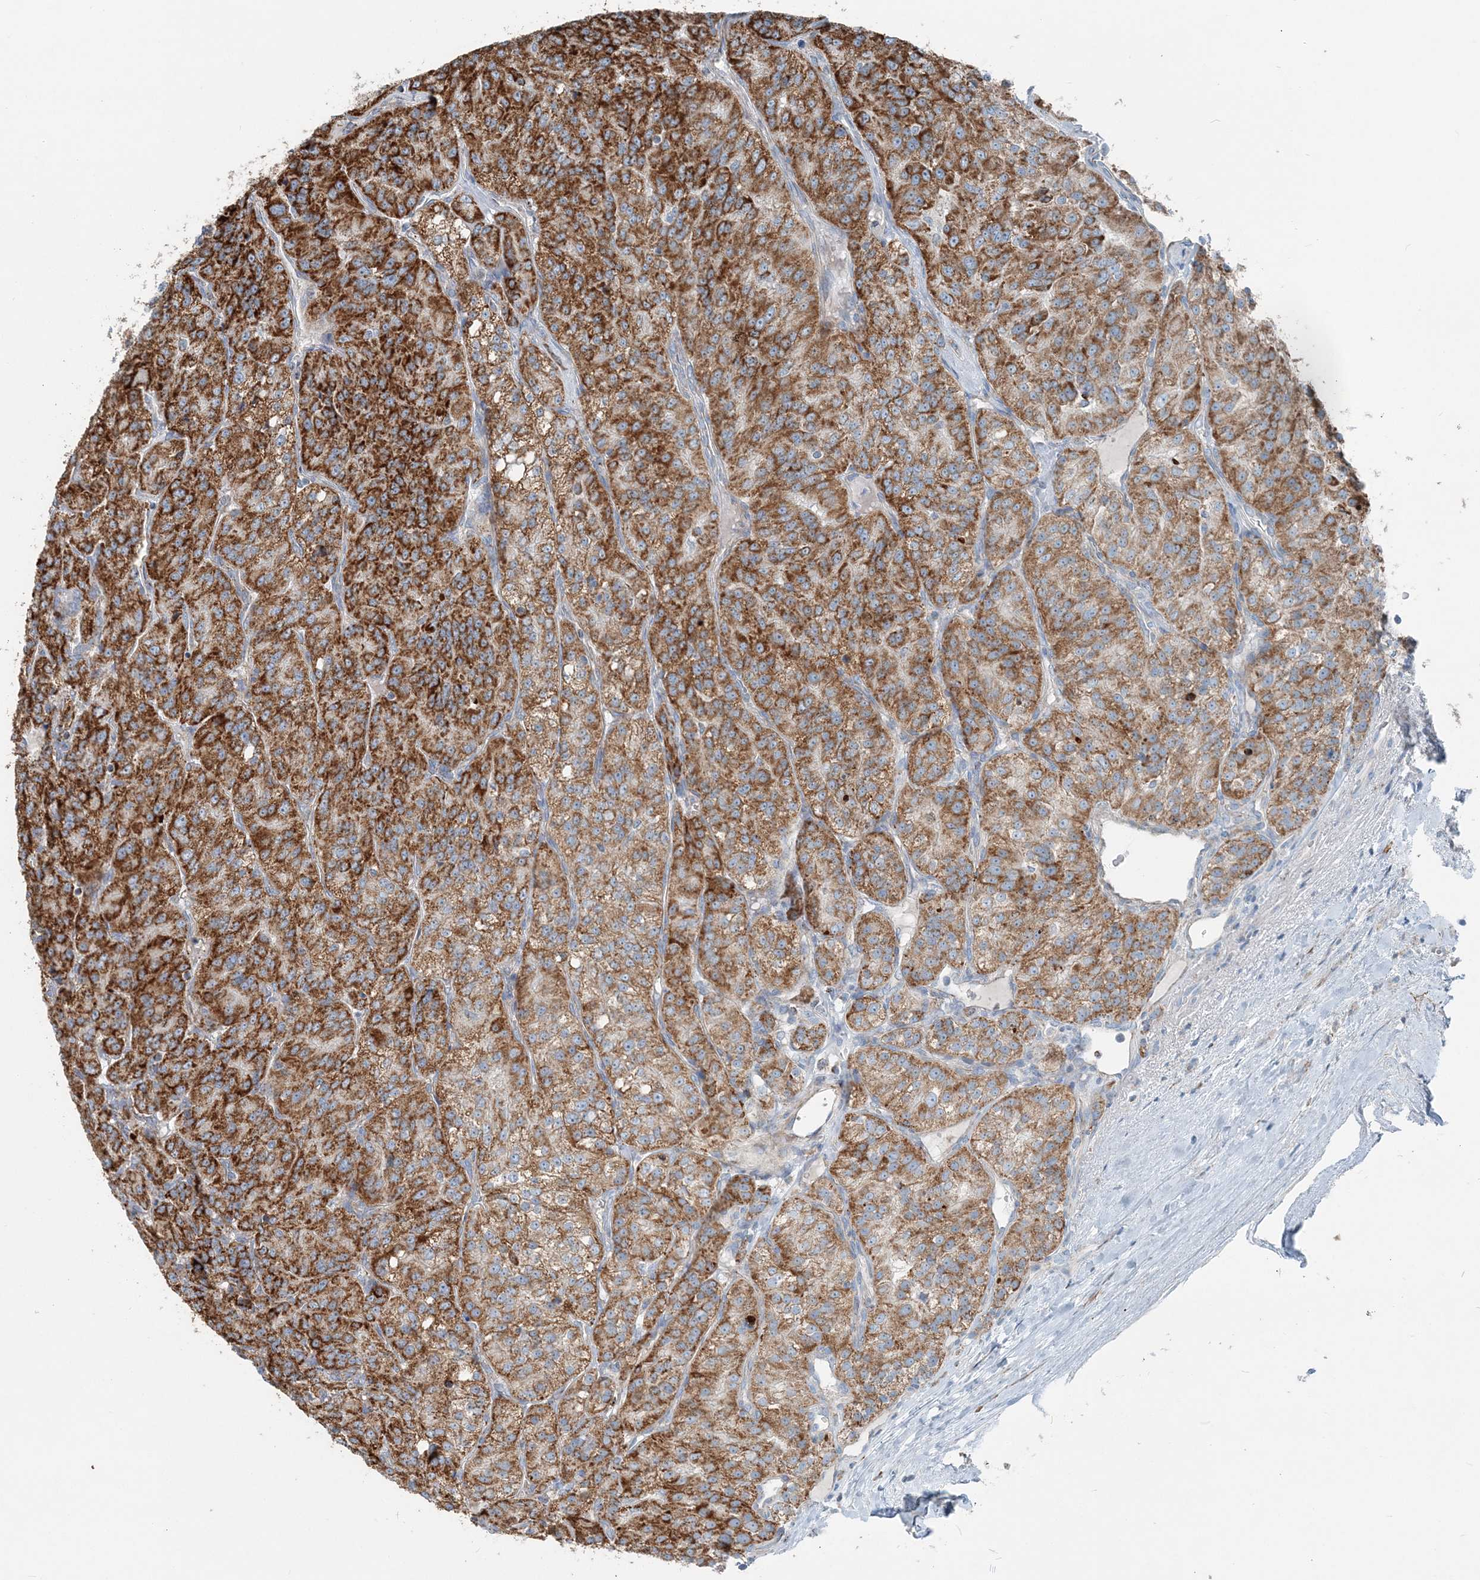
{"staining": {"intensity": "strong", "quantity": ">75%", "location": "cytoplasmic/membranous"}, "tissue": "renal cancer", "cell_type": "Tumor cells", "image_type": "cancer", "snomed": [{"axis": "morphology", "description": "Adenocarcinoma, NOS"}, {"axis": "topography", "description": "Kidney"}], "caption": "Strong cytoplasmic/membranous protein positivity is identified in approximately >75% of tumor cells in renal cancer (adenocarcinoma). Immunohistochemistry stains the protein of interest in brown and the nuclei are stained blue.", "gene": "INTU", "patient": {"sex": "female", "age": 63}}